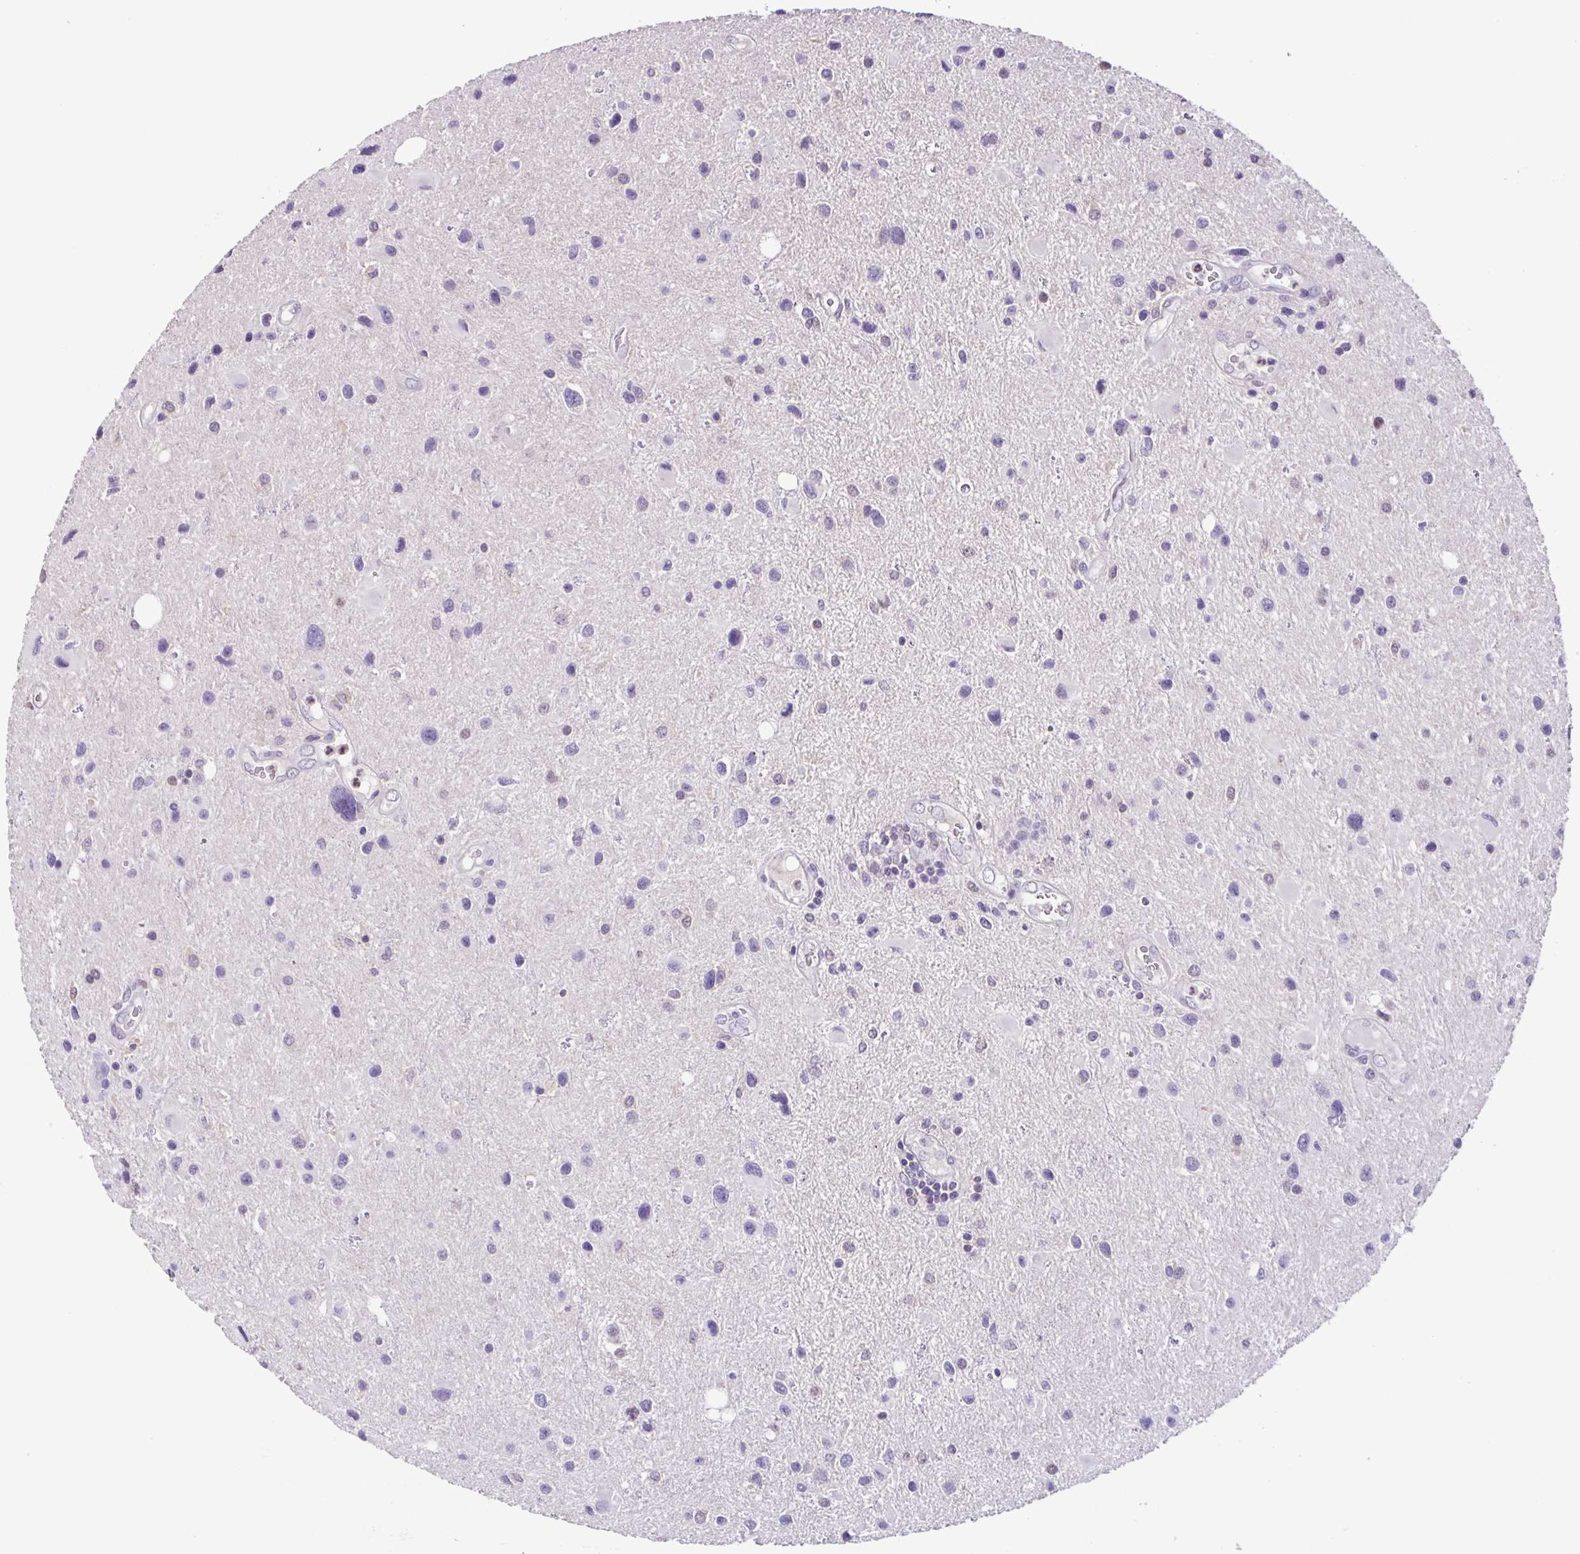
{"staining": {"intensity": "weak", "quantity": "<25%", "location": "nuclear"}, "tissue": "glioma", "cell_type": "Tumor cells", "image_type": "cancer", "snomed": [{"axis": "morphology", "description": "Glioma, malignant, Low grade"}, {"axis": "topography", "description": "Brain"}], "caption": "A photomicrograph of human malignant low-grade glioma is negative for staining in tumor cells. (DAB (3,3'-diaminobenzidine) IHC with hematoxylin counter stain).", "gene": "ACTRT3", "patient": {"sex": "female", "age": 32}}